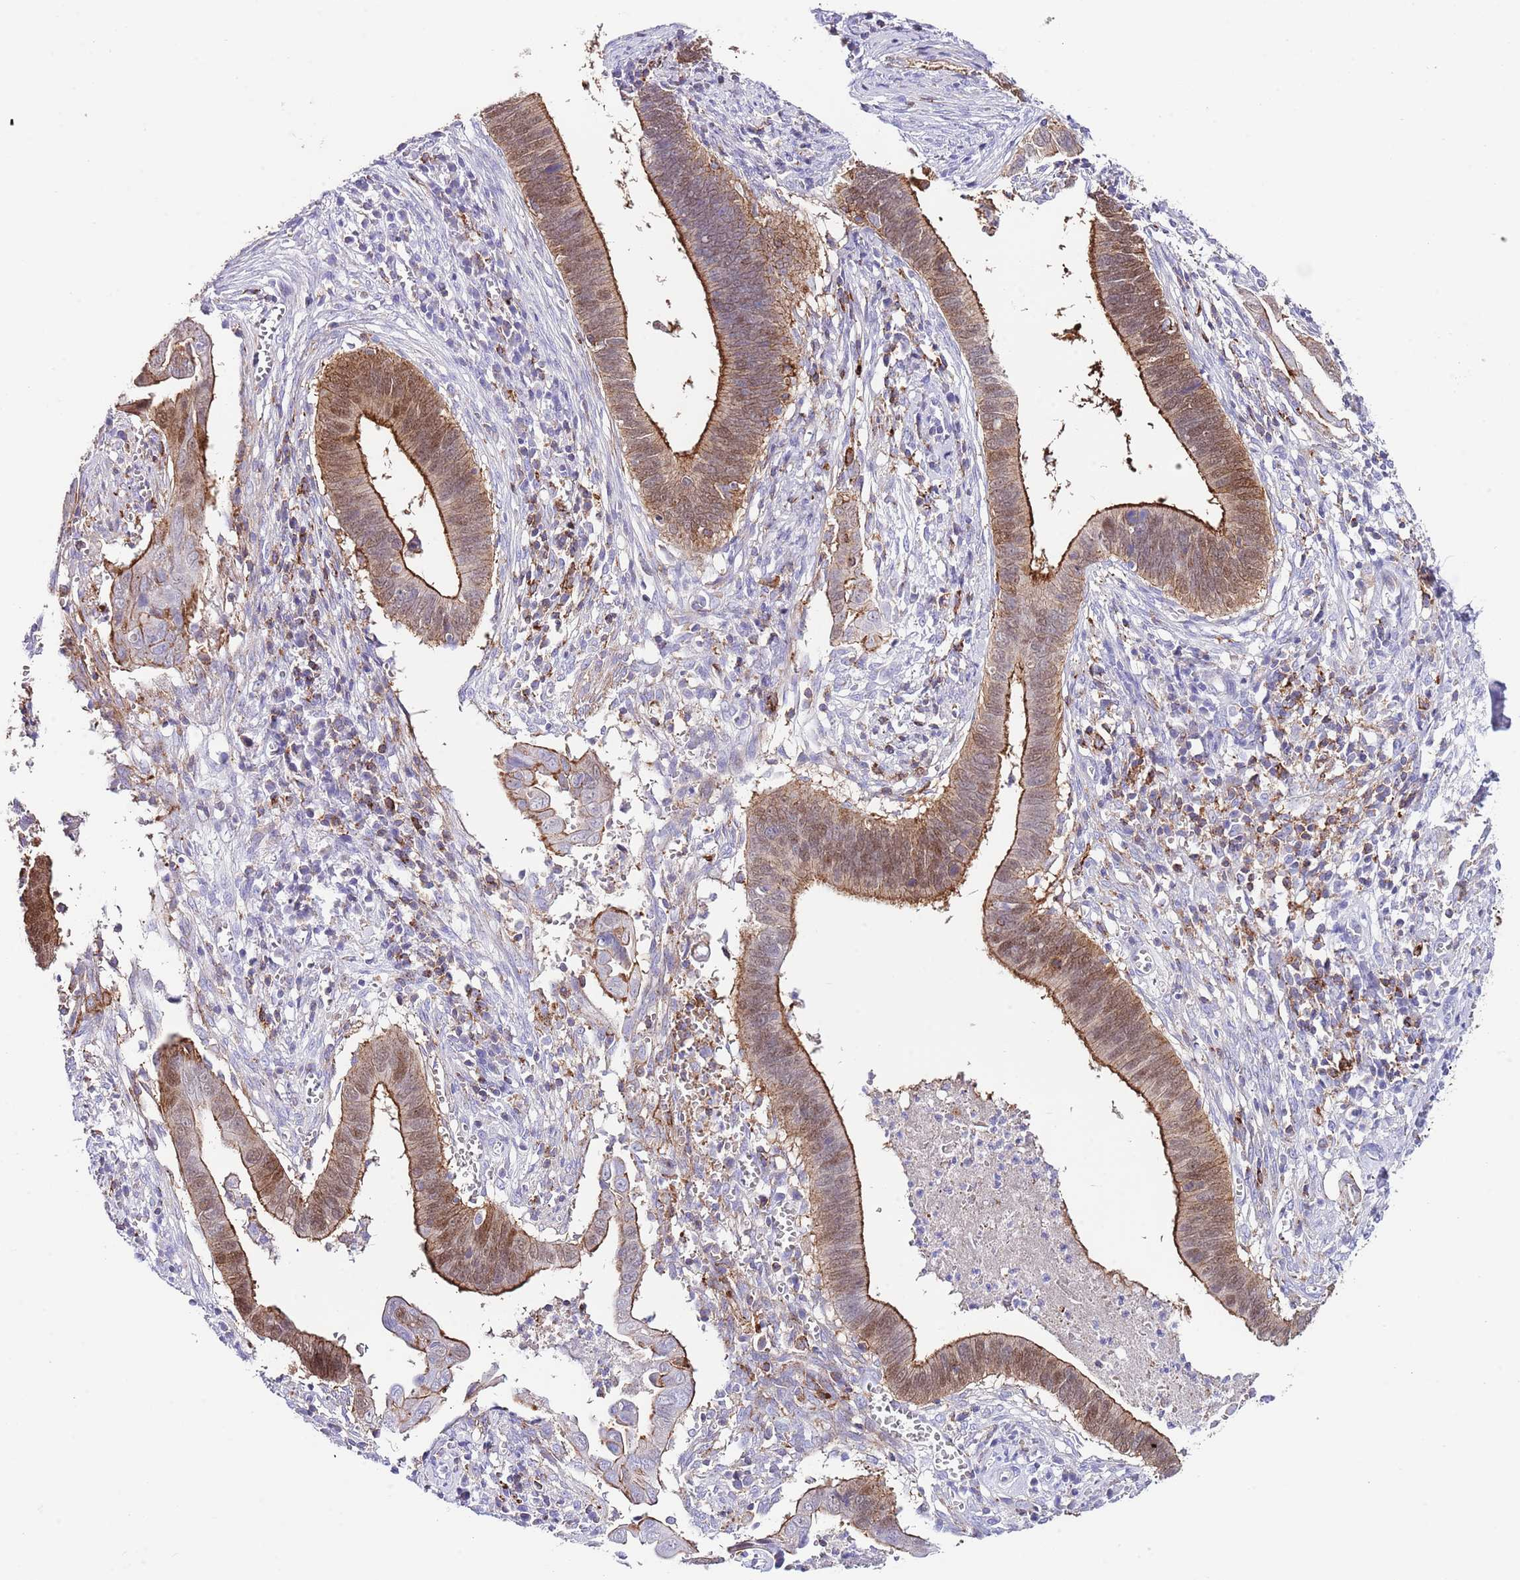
{"staining": {"intensity": "strong", "quantity": "25%-75%", "location": "cytoplasmic/membranous,nuclear"}, "tissue": "cervical cancer", "cell_type": "Tumor cells", "image_type": "cancer", "snomed": [{"axis": "morphology", "description": "Adenocarcinoma, NOS"}, {"axis": "topography", "description": "Cervix"}], "caption": "Immunohistochemistry staining of adenocarcinoma (cervical), which exhibits high levels of strong cytoplasmic/membranous and nuclear expression in approximately 25%-75% of tumor cells indicating strong cytoplasmic/membranous and nuclear protein positivity. The staining was performed using DAB (3,3'-diaminobenzidine) (brown) for protein detection and nuclei were counterstained in hematoxylin (blue).", "gene": "ALDH3A1", "patient": {"sex": "female", "age": 42}}